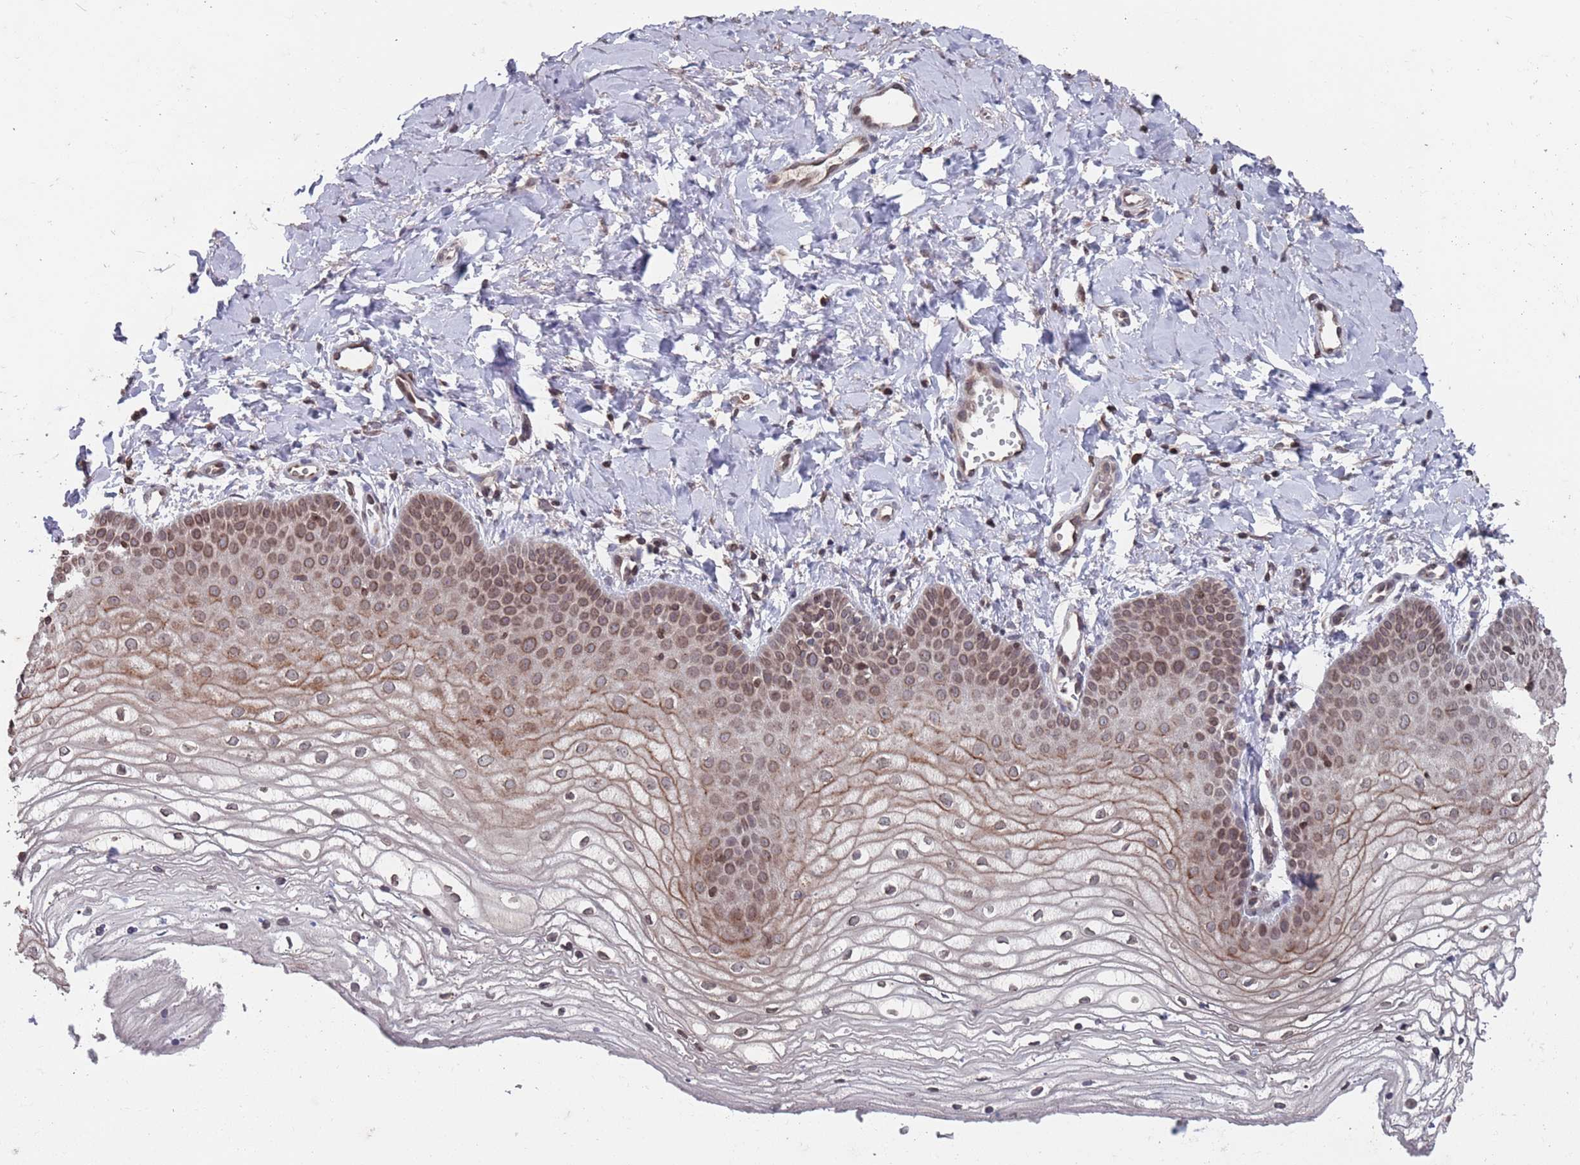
{"staining": {"intensity": "moderate", "quantity": ">75%", "location": "cytoplasmic/membranous,nuclear"}, "tissue": "vagina", "cell_type": "Squamous epithelial cells", "image_type": "normal", "snomed": [{"axis": "morphology", "description": "Normal tissue, NOS"}, {"axis": "topography", "description": "Vagina"}], "caption": "IHC of benign human vagina displays medium levels of moderate cytoplasmic/membranous,nuclear expression in approximately >75% of squamous epithelial cells.", "gene": "SDHAF3", "patient": {"sex": "female", "age": 68}}